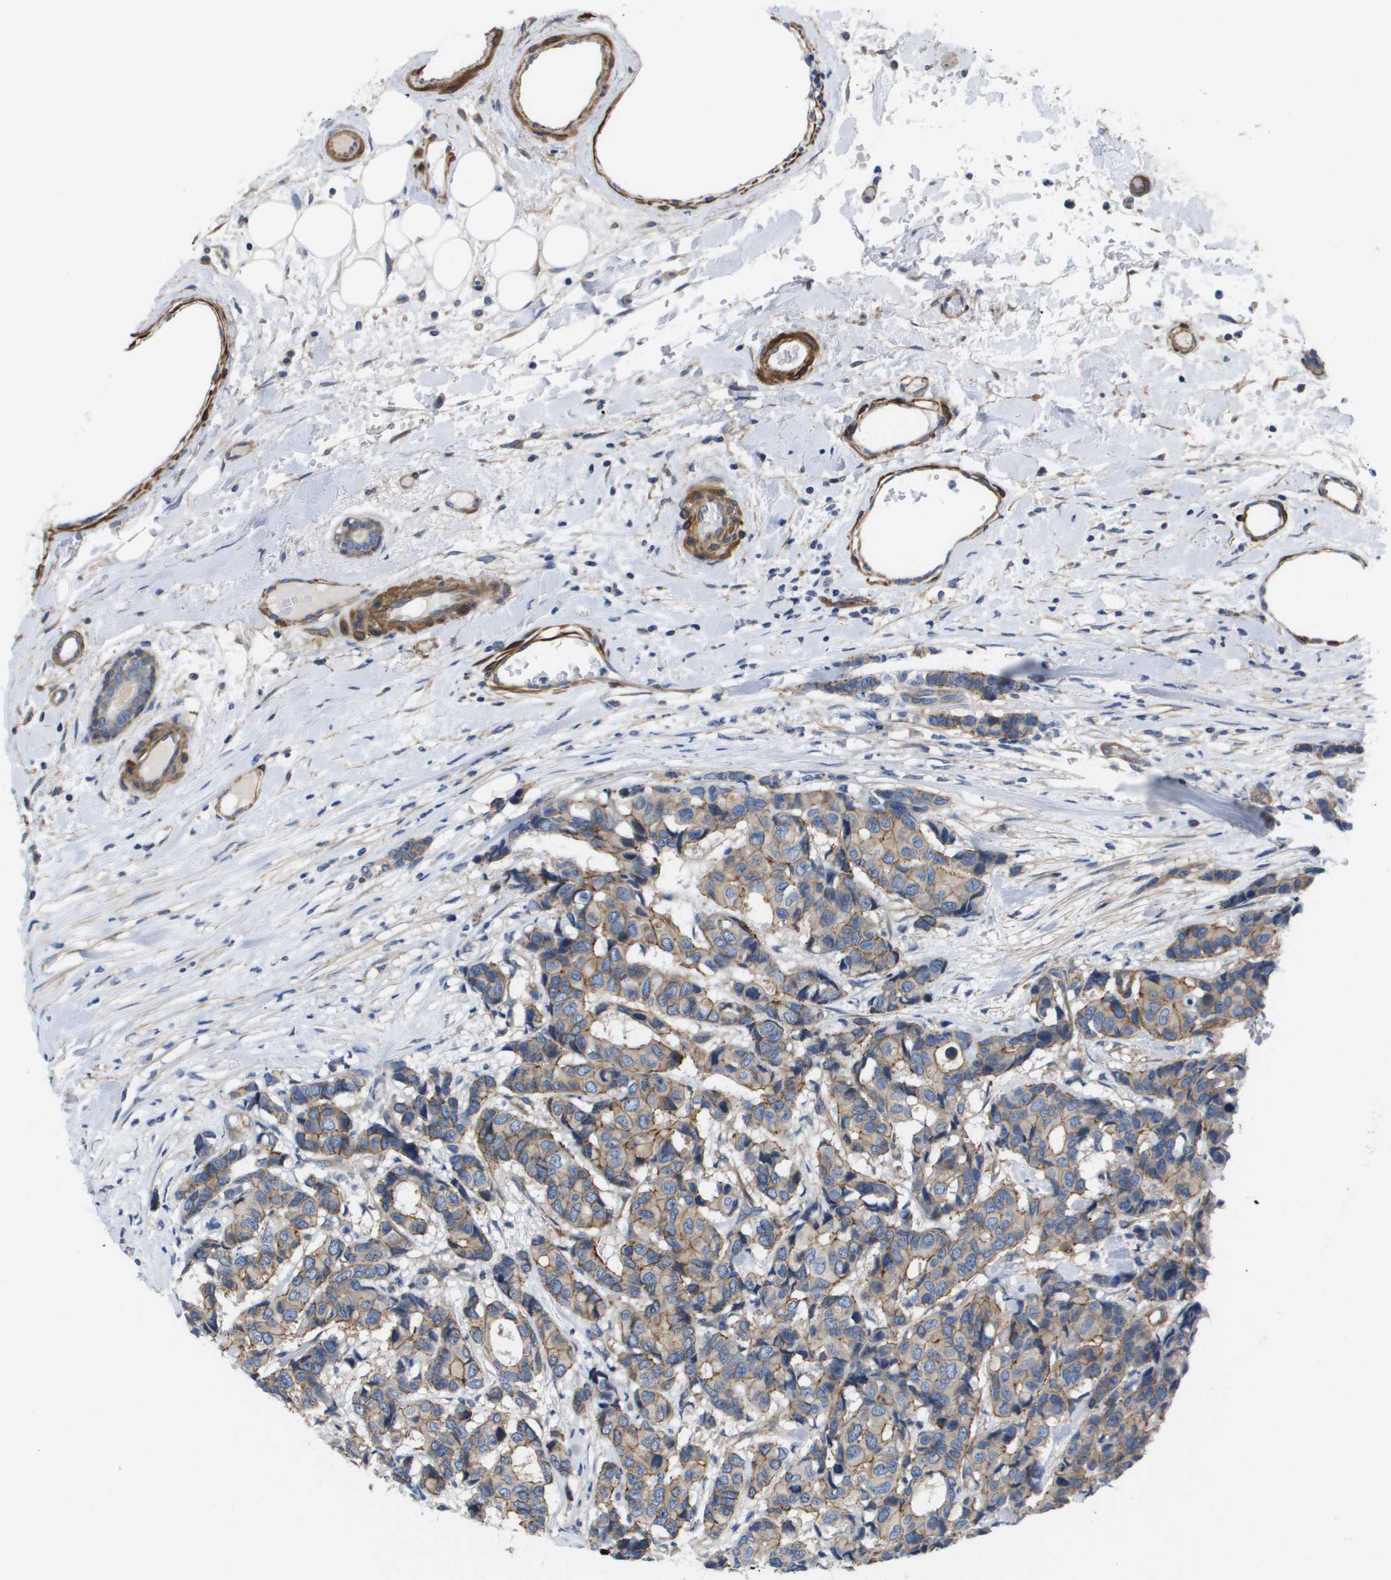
{"staining": {"intensity": "moderate", "quantity": ">75%", "location": "cytoplasmic/membranous"}, "tissue": "breast cancer", "cell_type": "Tumor cells", "image_type": "cancer", "snomed": [{"axis": "morphology", "description": "Duct carcinoma"}, {"axis": "topography", "description": "Breast"}], "caption": "This is a histology image of immunohistochemistry (IHC) staining of breast invasive ductal carcinoma, which shows moderate staining in the cytoplasmic/membranous of tumor cells.", "gene": "LPP", "patient": {"sex": "female", "age": 87}}